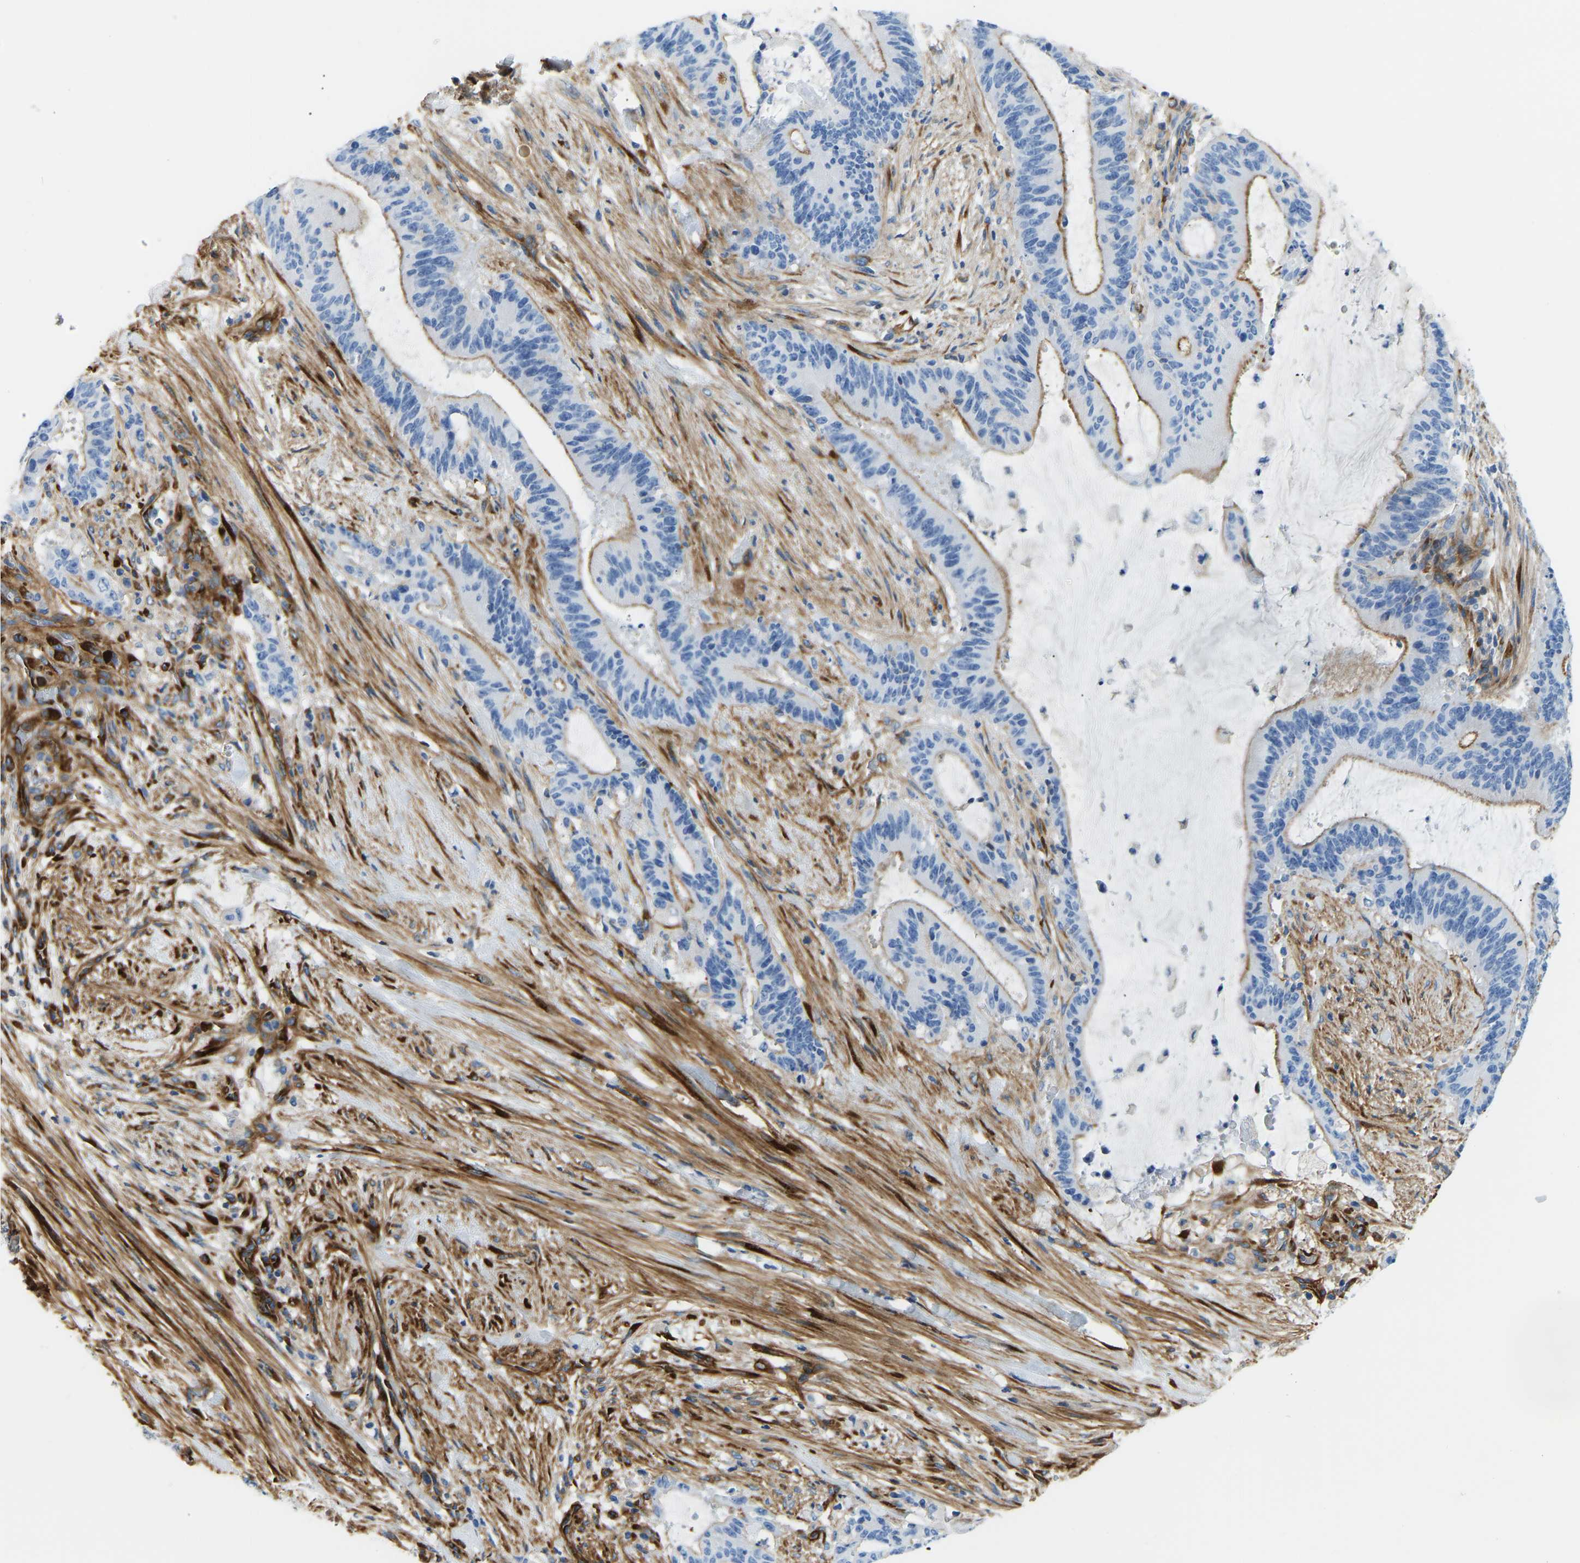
{"staining": {"intensity": "moderate", "quantity": "25%-75%", "location": "cytoplasmic/membranous"}, "tissue": "liver cancer", "cell_type": "Tumor cells", "image_type": "cancer", "snomed": [{"axis": "morphology", "description": "Normal tissue, NOS"}, {"axis": "morphology", "description": "Cholangiocarcinoma"}, {"axis": "topography", "description": "Liver"}, {"axis": "topography", "description": "Peripheral nerve tissue"}], "caption": "IHC image of neoplastic tissue: liver cancer stained using immunohistochemistry (IHC) displays medium levels of moderate protein expression localized specifically in the cytoplasmic/membranous of tumor cells, appearing as a cytoplasmic/membranous brown color.", "gene": "COL15A1", "patient": {"sex": "female", "age": 73}}